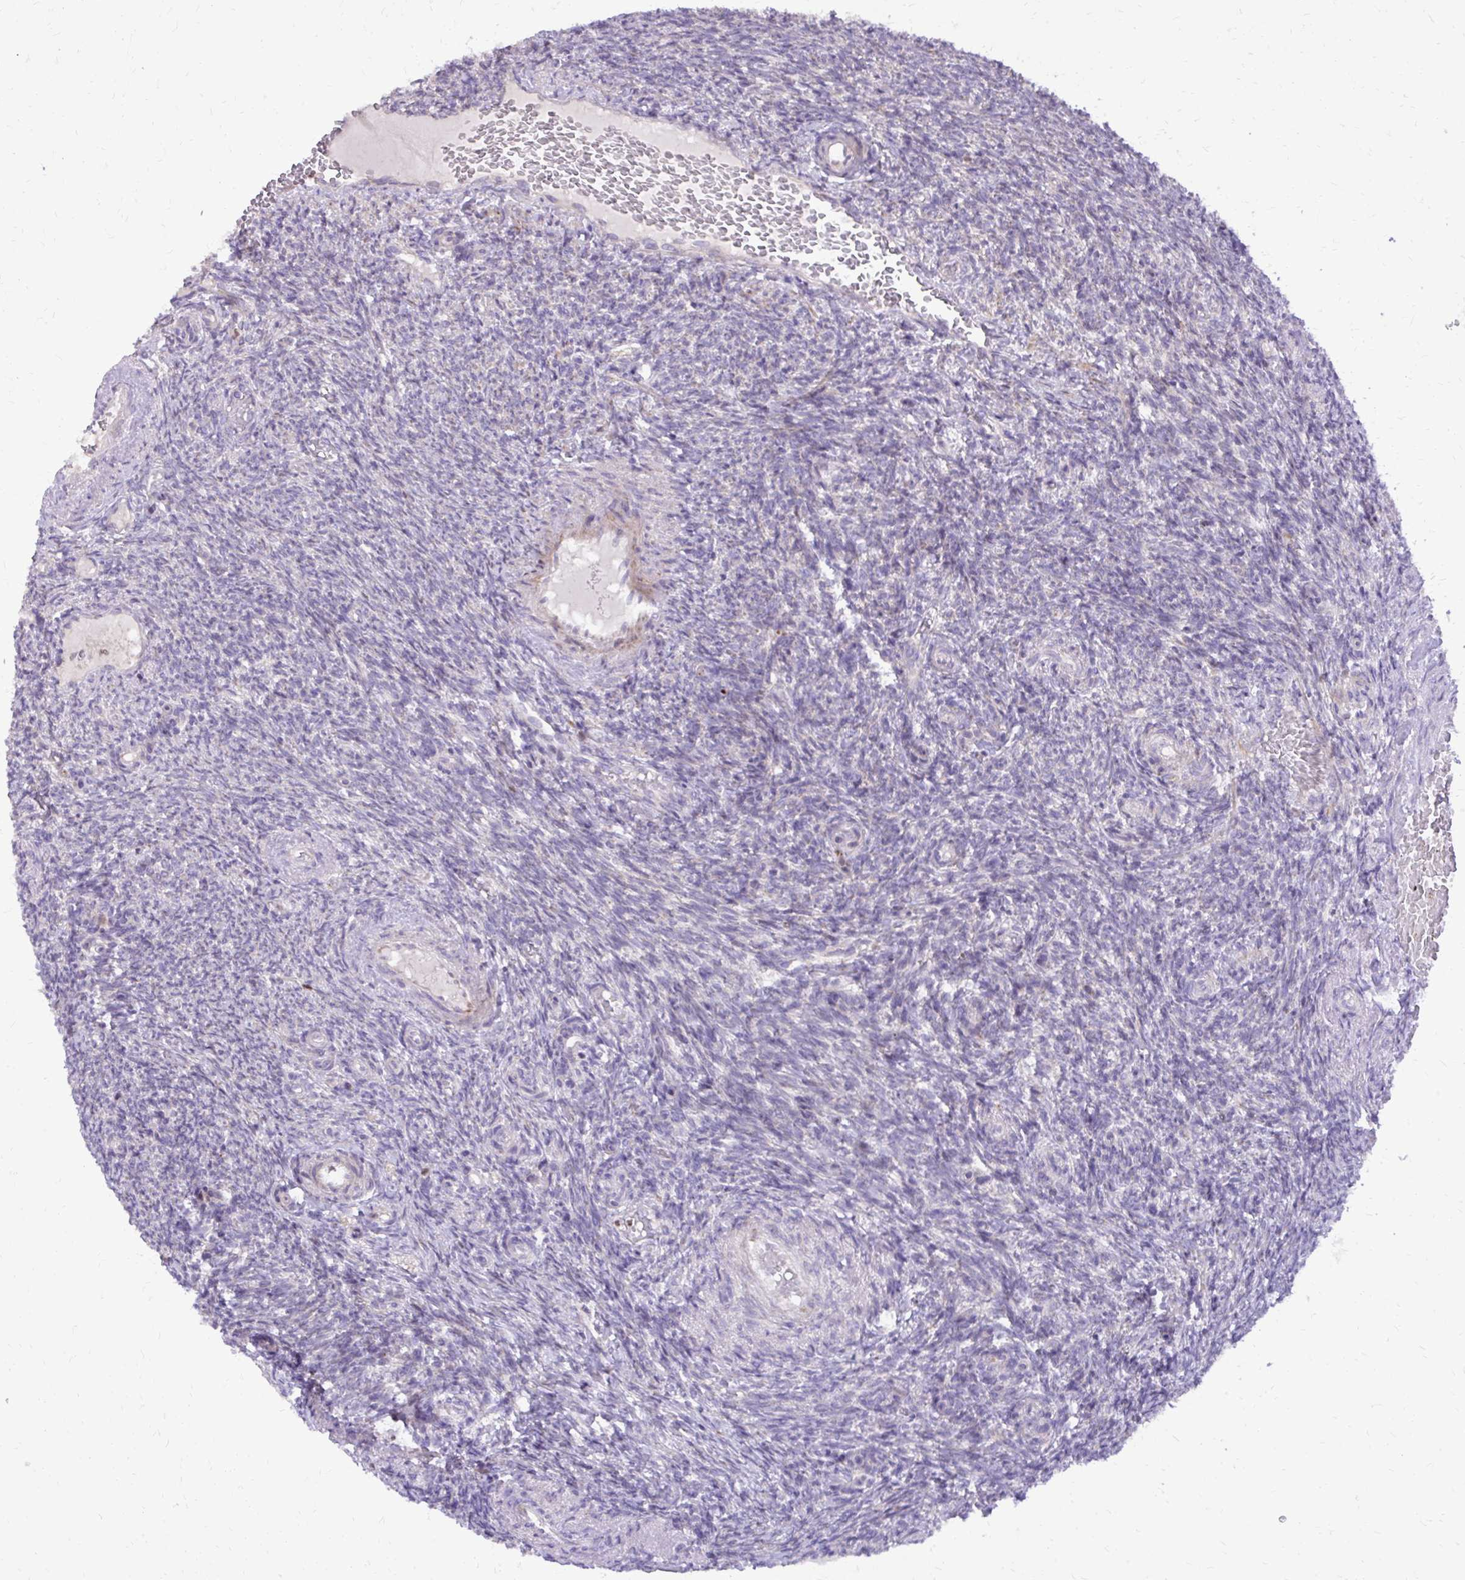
{"staining": {"intensity": "moderate", "quantity": "25%-75%", "location": "cytoplasmic/membranous"}, "tissue": "ovary", "cell_type": "Follicle cells", "image_type": "normal", "snomed": [{"axis": "morphology", "description": "Normal tissue, NOS"}, {"axis": "topography", "description": "Ovary"}], "caption": "Ovary stained with a brown dye shows moderate cytoplasmic/membranous positive expression in about 25%-75% of follicle cells.", "gene": "ABCC3", "patient": {"sex": "female", "age": 39}}